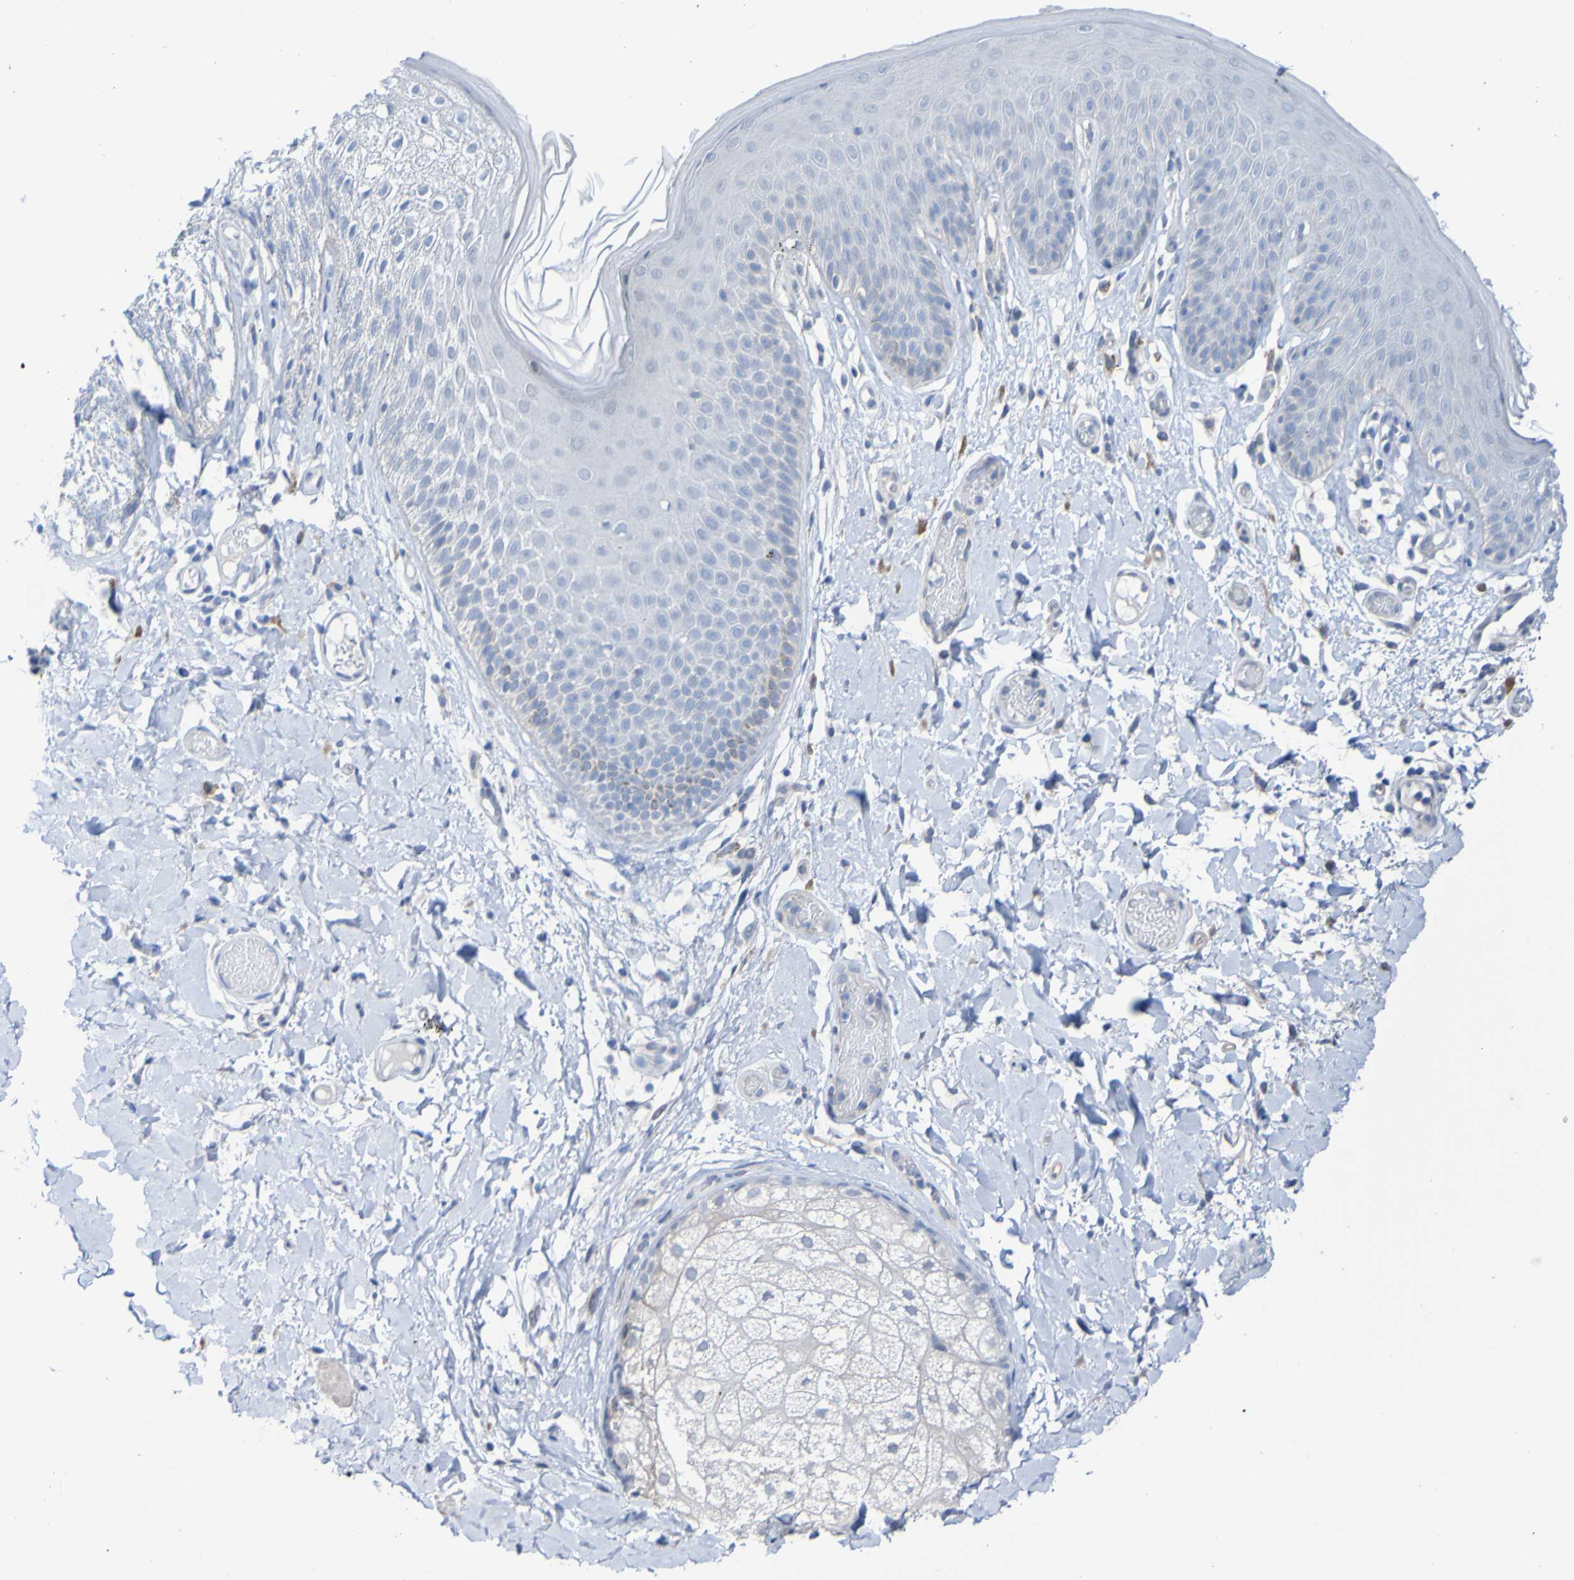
{"staining": {"intensity": "weak", "quantity": "<25%", "location": "cytoplasmic/membranous"}, "tissue": "skin", "cell_type": "Epidermal cells", "image_type": "normal", "snomed": [{"axis": "morphology", "description": "Normal tissue, NOS"}, {"axis": "topography", "description": "Vulva"}], "caption": "A high-resolution photomicrograph shows IHC staining of normal skin, which demonstrates no significant expression in epidermal cells.", "gene": "ACMSD", "patient": {"sex": "female", "age": 73}}